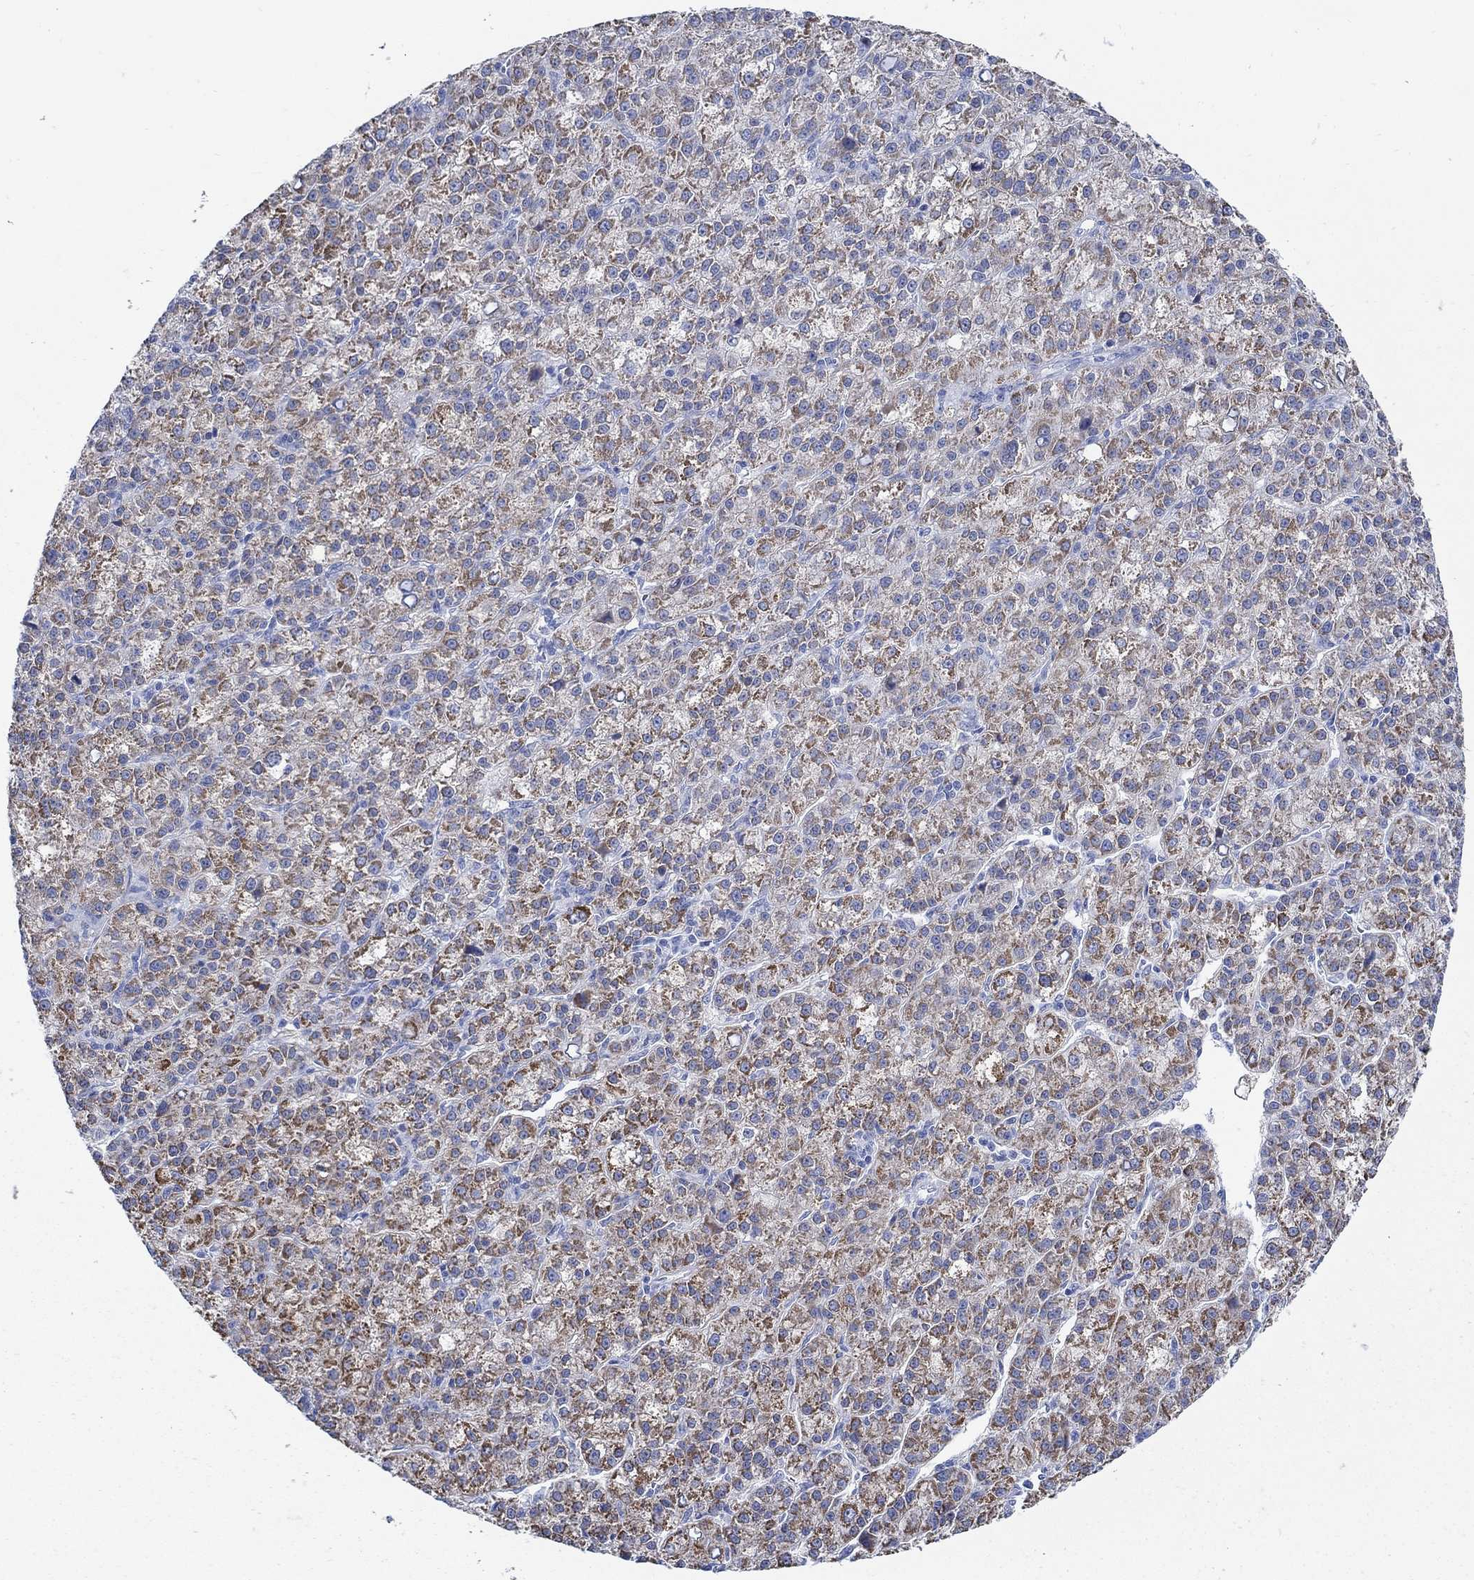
{"staining": {"intensity": "moderate", "quantity": "25%-75%", "location": "cytoplasmic/membranous"}, "tissue": "liver cancer", "cell_type": "Tumor cells", "image_type": "cancer", "snomed": [{"axis": "morphology", "description": "Carcinoma, Hepatocellular, NOS"}, {"axis": "topography", "description": "Liver"}], "caption": "Immunohistochemical staining of liver hepatocellular carcinoma exhibits moderate cytoplasmic/membranous protein expression in about 25%-75% of tumor cells. Using DAB (3,3'-diaminobenzidine) (brown) and hematoxylin (blue) stains, captured at high magnification using brightfield microscopy.", "gene": "ZDHHC14", "patient": {"sex": "female", "age": 60}}